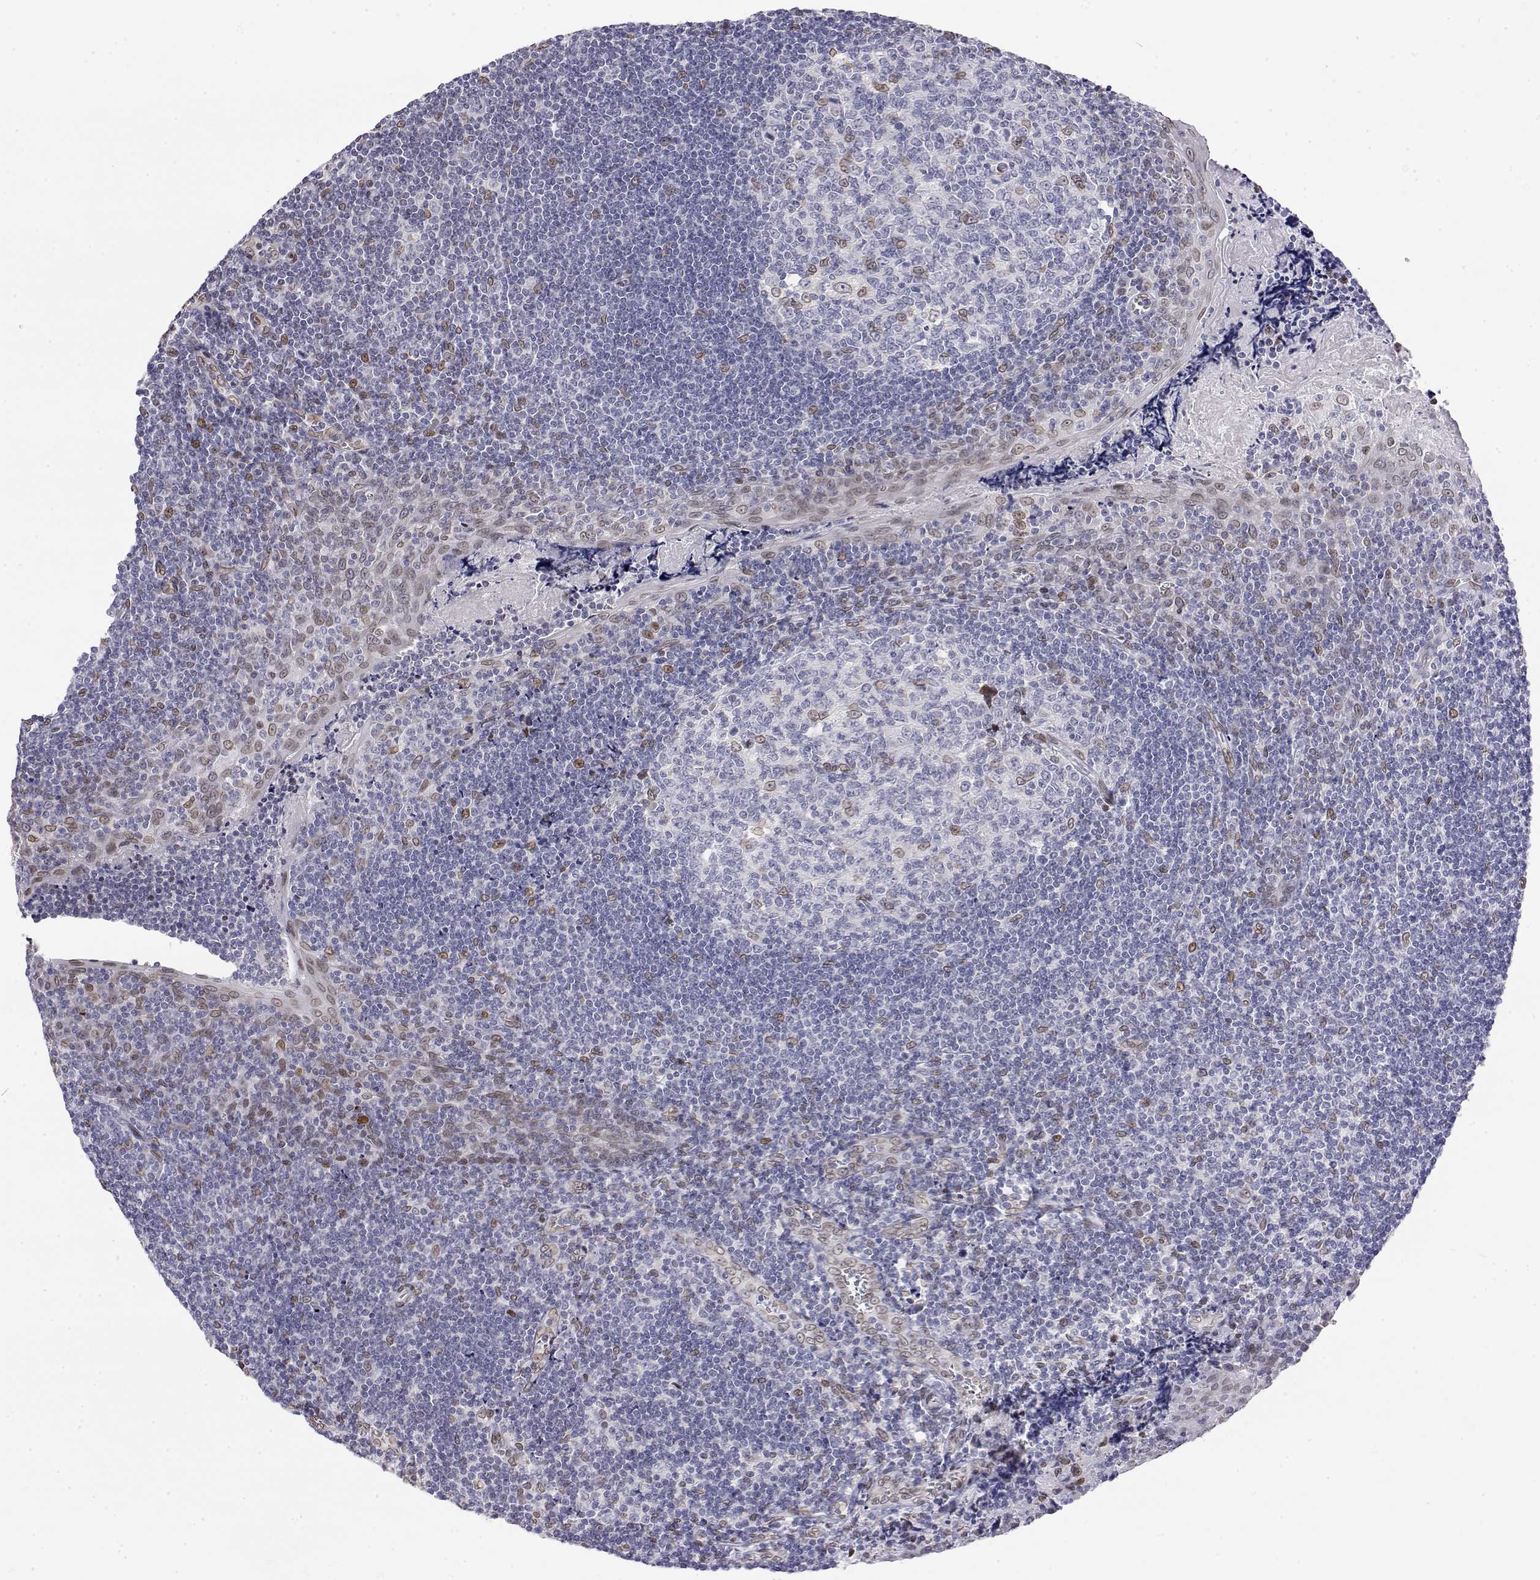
{"staining": {"intensity": "weak", "quantity": "<25%", "location": "cytoplasmic/membranous,nuclear"}, "tissue": "tonsil", "cell_type": "Germinal center cells", "image_type": "normal", "snomed": [{"axis": "morphology", "description": "Normal tissue, NOS"}, {"axis": "morphology", "description": "Inflammation, NOS"}, {"axis": "topography", "description": "Tonsil"}], "caption": "Immunohistochemistry image of benign tonsil: tonsil stained with DAB (3,3'-diaminobenzidine) reveals no significant protein expression in germinal center cells.", "gene": "ZNF532", "patient": {"sex": "female", "age": 31}}